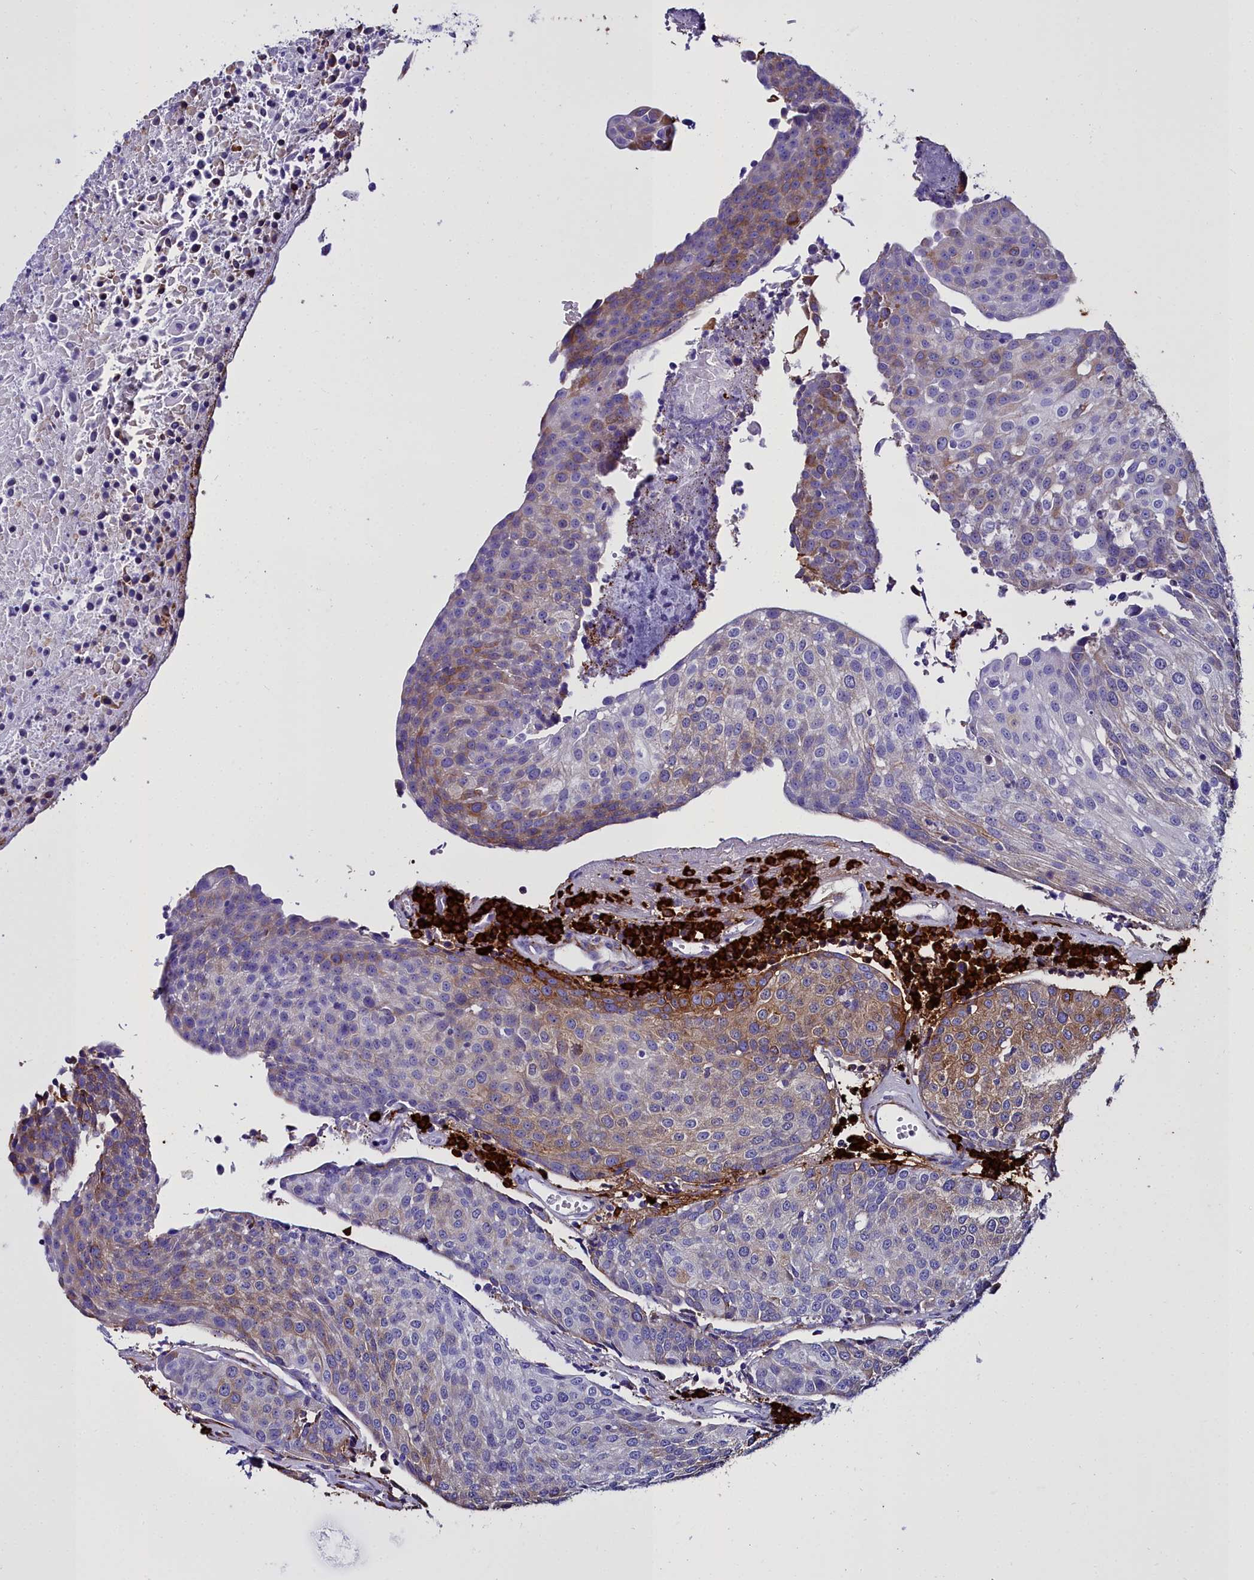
{"staining": {"intensity": "moderate", "quantity": "25%-75%", "location": "cytoplasmic/membranous"}, "tissue": "urothelial cancer", "cell_type": "Tumor cells", "image_type": "cancer", "snomed": [{"axis": "morphology", "description": "Urothelial carcinoma, High grade"}, {"axis": "topography", "description": "Urinary bladder"}], "caption": "A brown stain highlights moderate cytoplasmic/membranous expression of a protein in human urothelial cancer tumor cells.", "gene": "TXNDC5", "patient": {"sex": "female", "age": 85}}